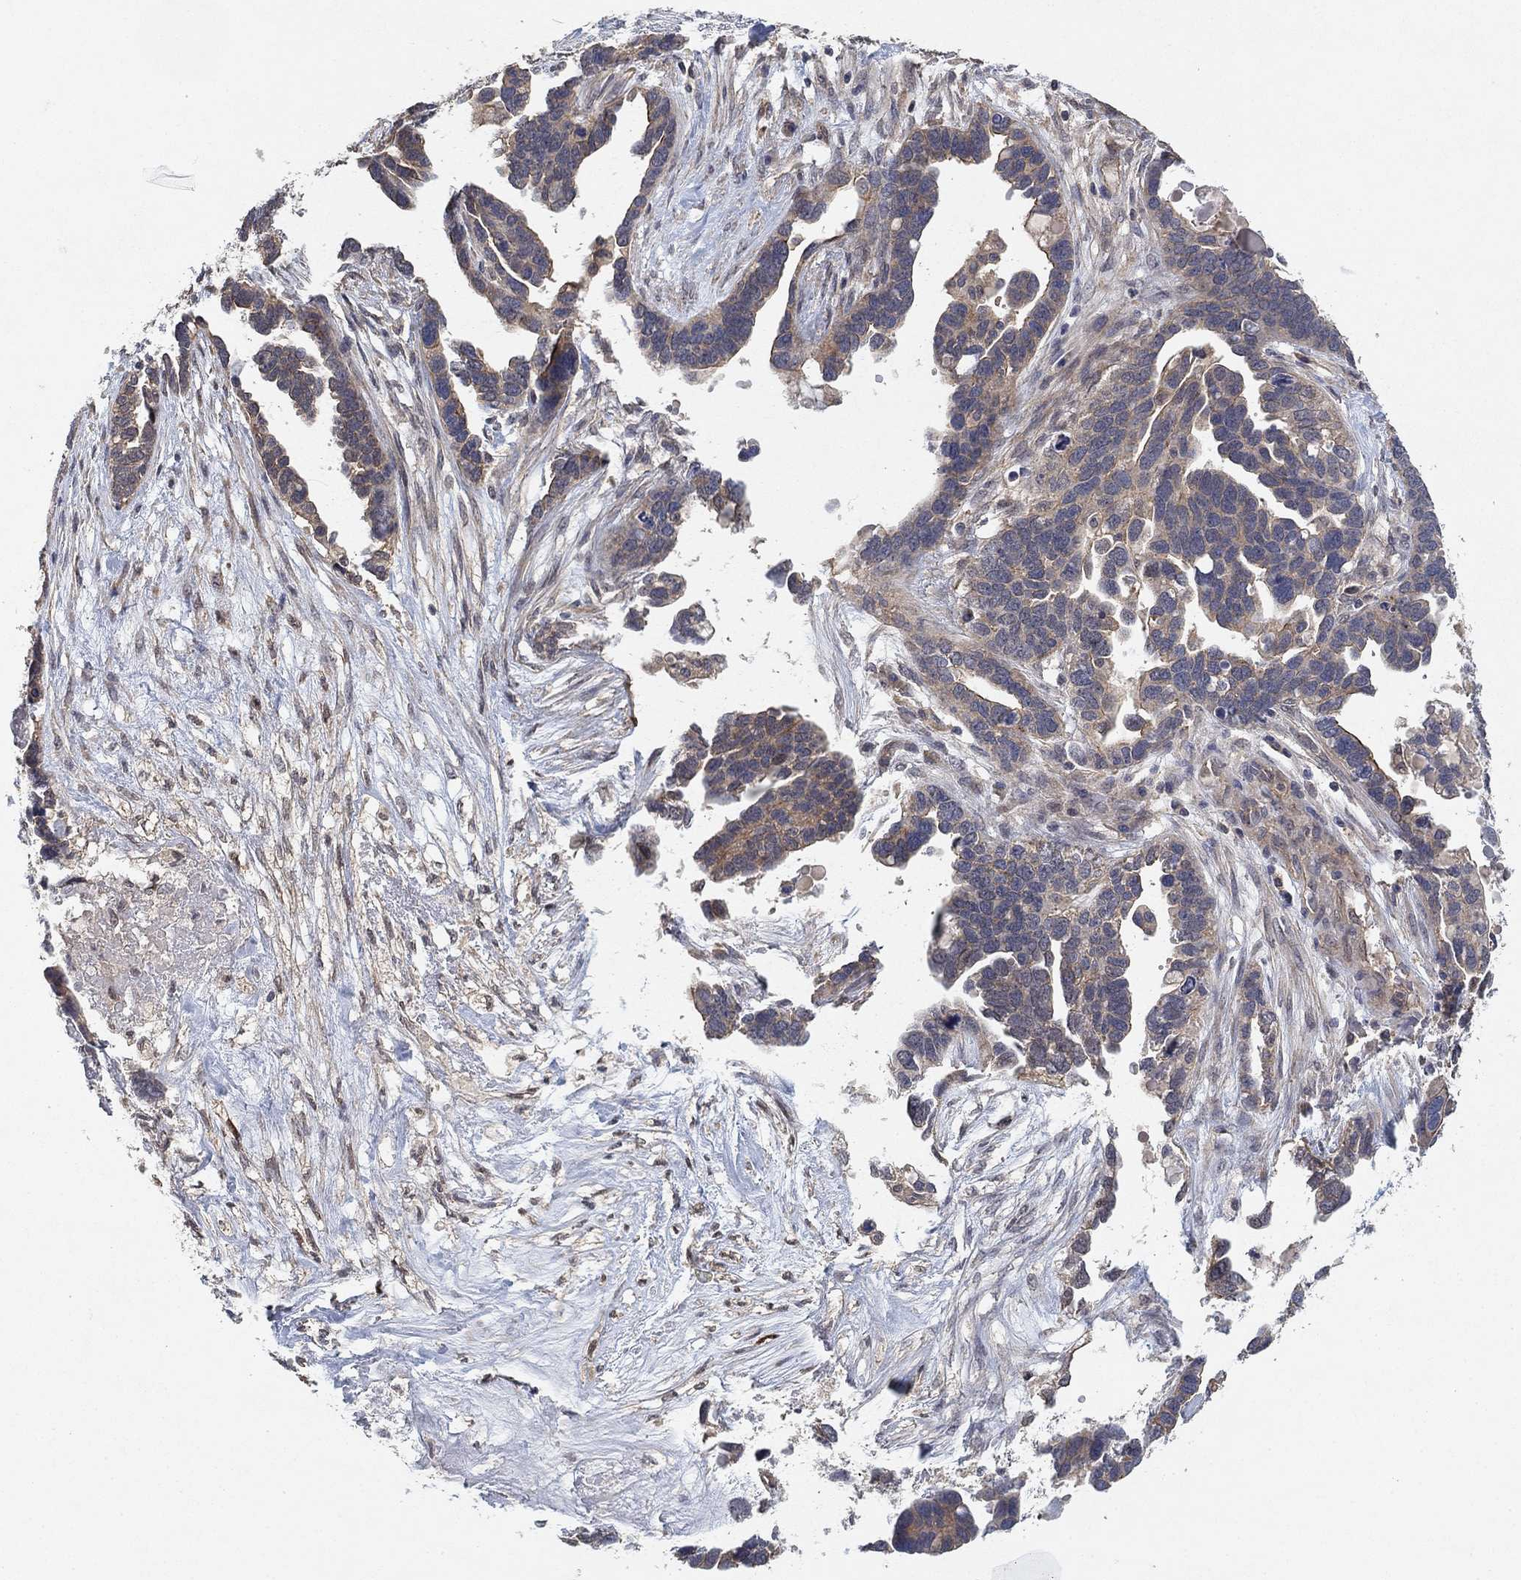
{"staining": {"intensity": "negative", "quantity": "none", "location": "none"}, "tissue": "ovarian cancer", "cell_type": "Tumor cells", "image_type": "cancer", "snomed": [{"axis": "morphology", "description": "Cystadenocarcinoma, serous, NOS"}, {"axis": "topography", "description": "Ovary"}], "caption": "Tumor cells are negative for brown protein staining in serous cystadenocarcinoma (ovarian).", "gene": "MCUR1", "patient": {"sex": "female", "age": 54}}